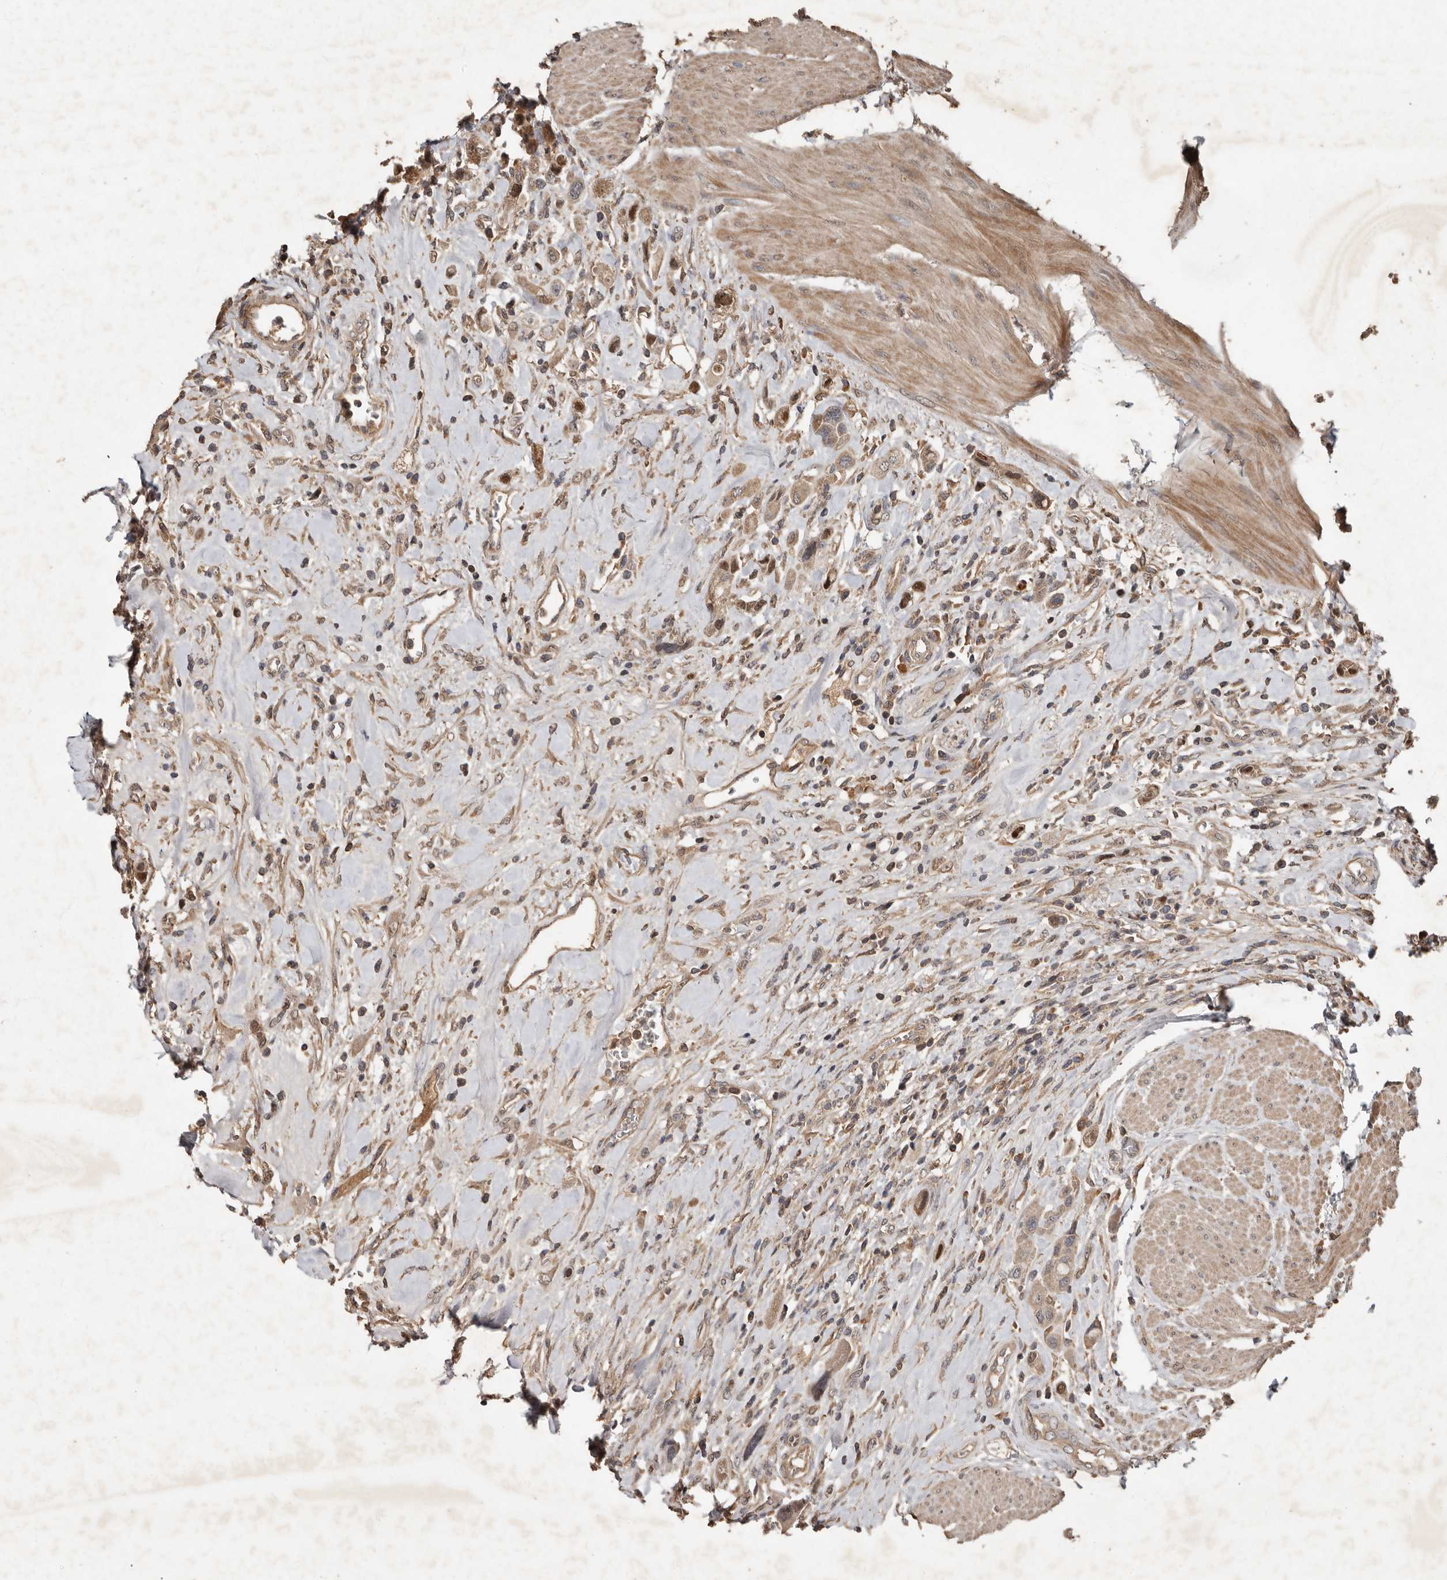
{"staining": {"intensity": "weak", "quantity": ">75%", "location": "cytoplasmic/membranous"}, "tissue": "urothelial cancer", "cell_type": "Tumor cells", "image_type": "cancer", "snomed": [{"axis": "morphology", "description": "Urothelial carcinoma, High grade"}, {"axis": "topography", "description": "Urinary bladder"}], "caption": "Protein expression analysis of urothelial cancer shows weak cytoplasmic/membranous positivity in approximately >75% of tumor cells.", "gene": "KIF26B", "patient": {"sex": "male", "age": 50}}